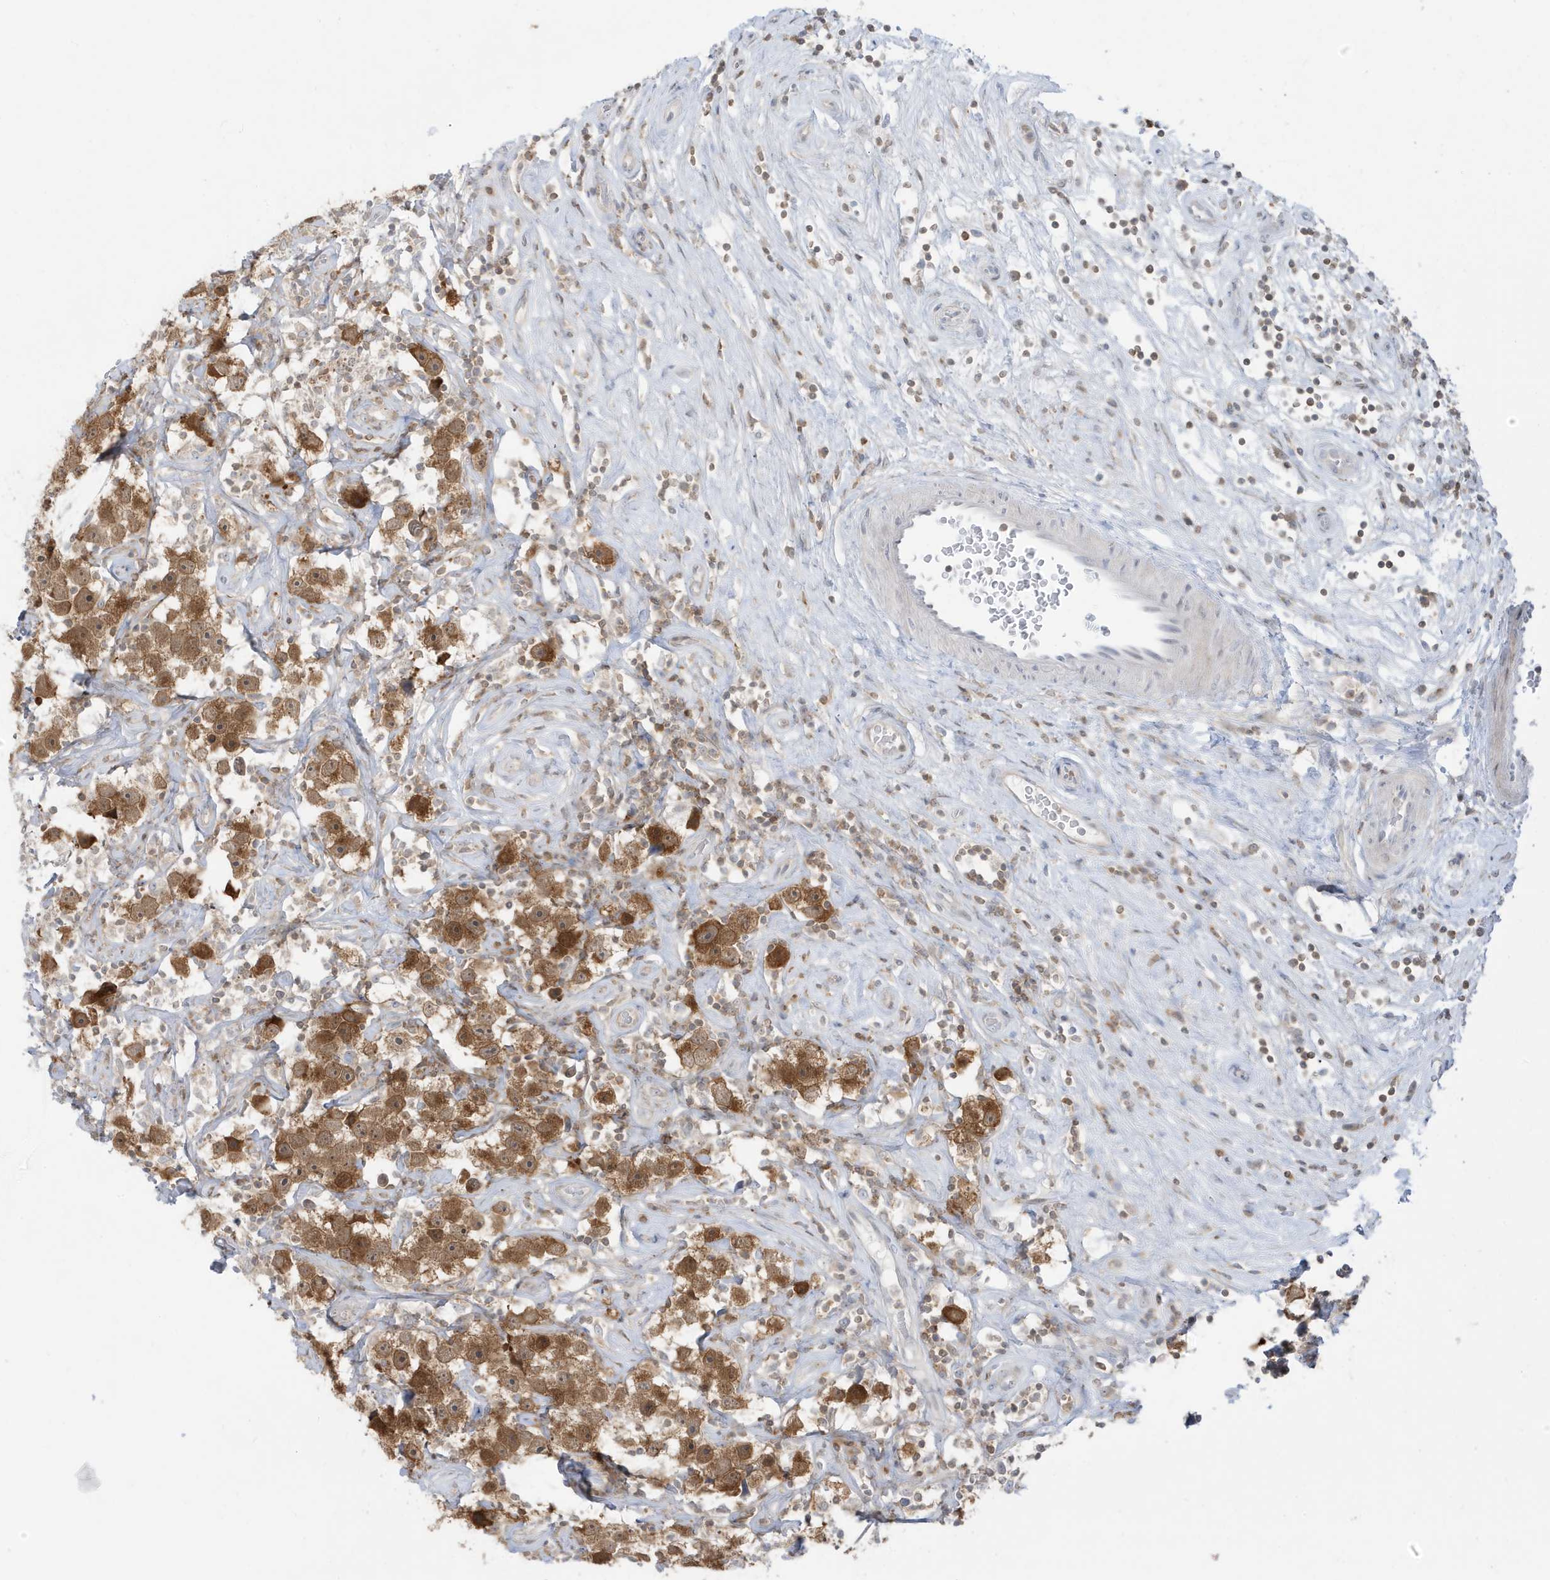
{"staining": {"intensity": "moderate", "quantity": ">75%", "location": "cytoplasmic/membranous"}, "tissue": "testis cancer", "cell_type": "Tumor cells", "image_type": "cancer", "snomed": [{"axis": "morphology", "description": "Seminoma, NOS"}, {"axis": "topography", "description": "Testis"}], "caption": "Immunohistochemical staining of human seminoma (testis) reveals medium levels of moderate cytoplasmic/membranous staining in approximately >75% of tumor cells. (DAB (3,3'-diaminobenzidine) = brown stain, brightfield microscopy at high magnification).", "gene": "OGA", "patient": {"sex": "male", "age": 49}}